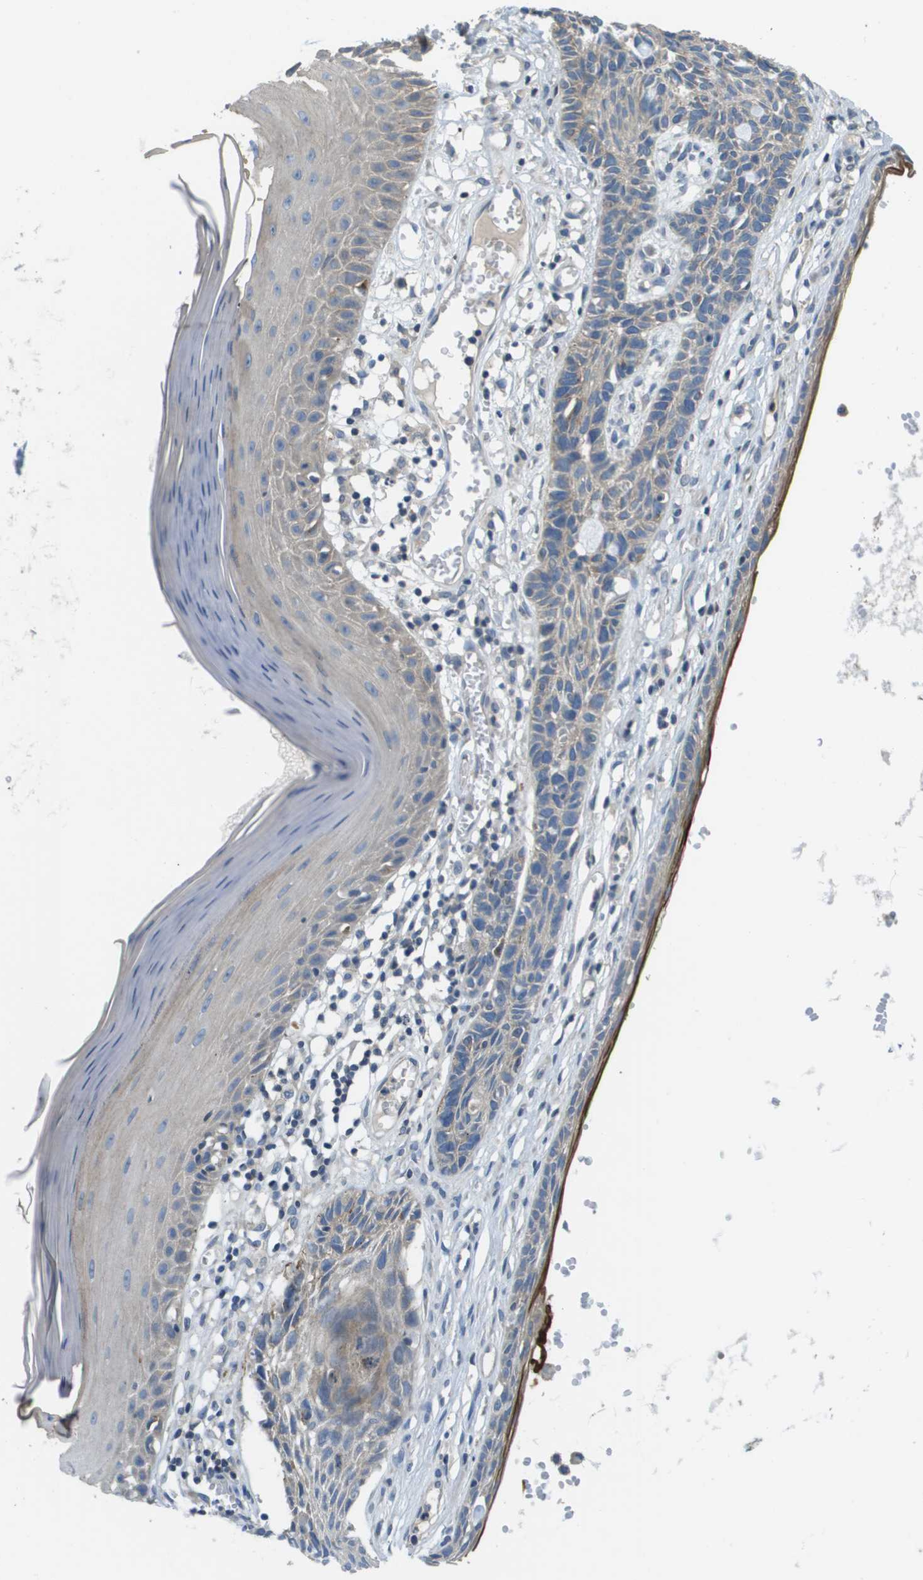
{"staining": {"intensity": "weak", "quantity": "<25%", "location": "cytoplasmic/membranous"}, "tissue": "skin cancer", "cell_type": "Tumor cells", "image_type": "cancer", "snomed": [{"axis": "morphology", "description": "Basal cell carcinoma"}, {"axis": "topography", "description": "Skin"}], "caption": "An image of basal cell carcinoma (skin) stained for a protein demonstrates no brown staining in tumor cells. Brightfield microscopy of immunohistochemistry (IHC) stained with DAB (3,3'-diaminobenzidine) (brown) and hematoxylin (blue), captured at high magnification.", "gene": "KRT23", "patient": {"sex": "male", "age": 67}}